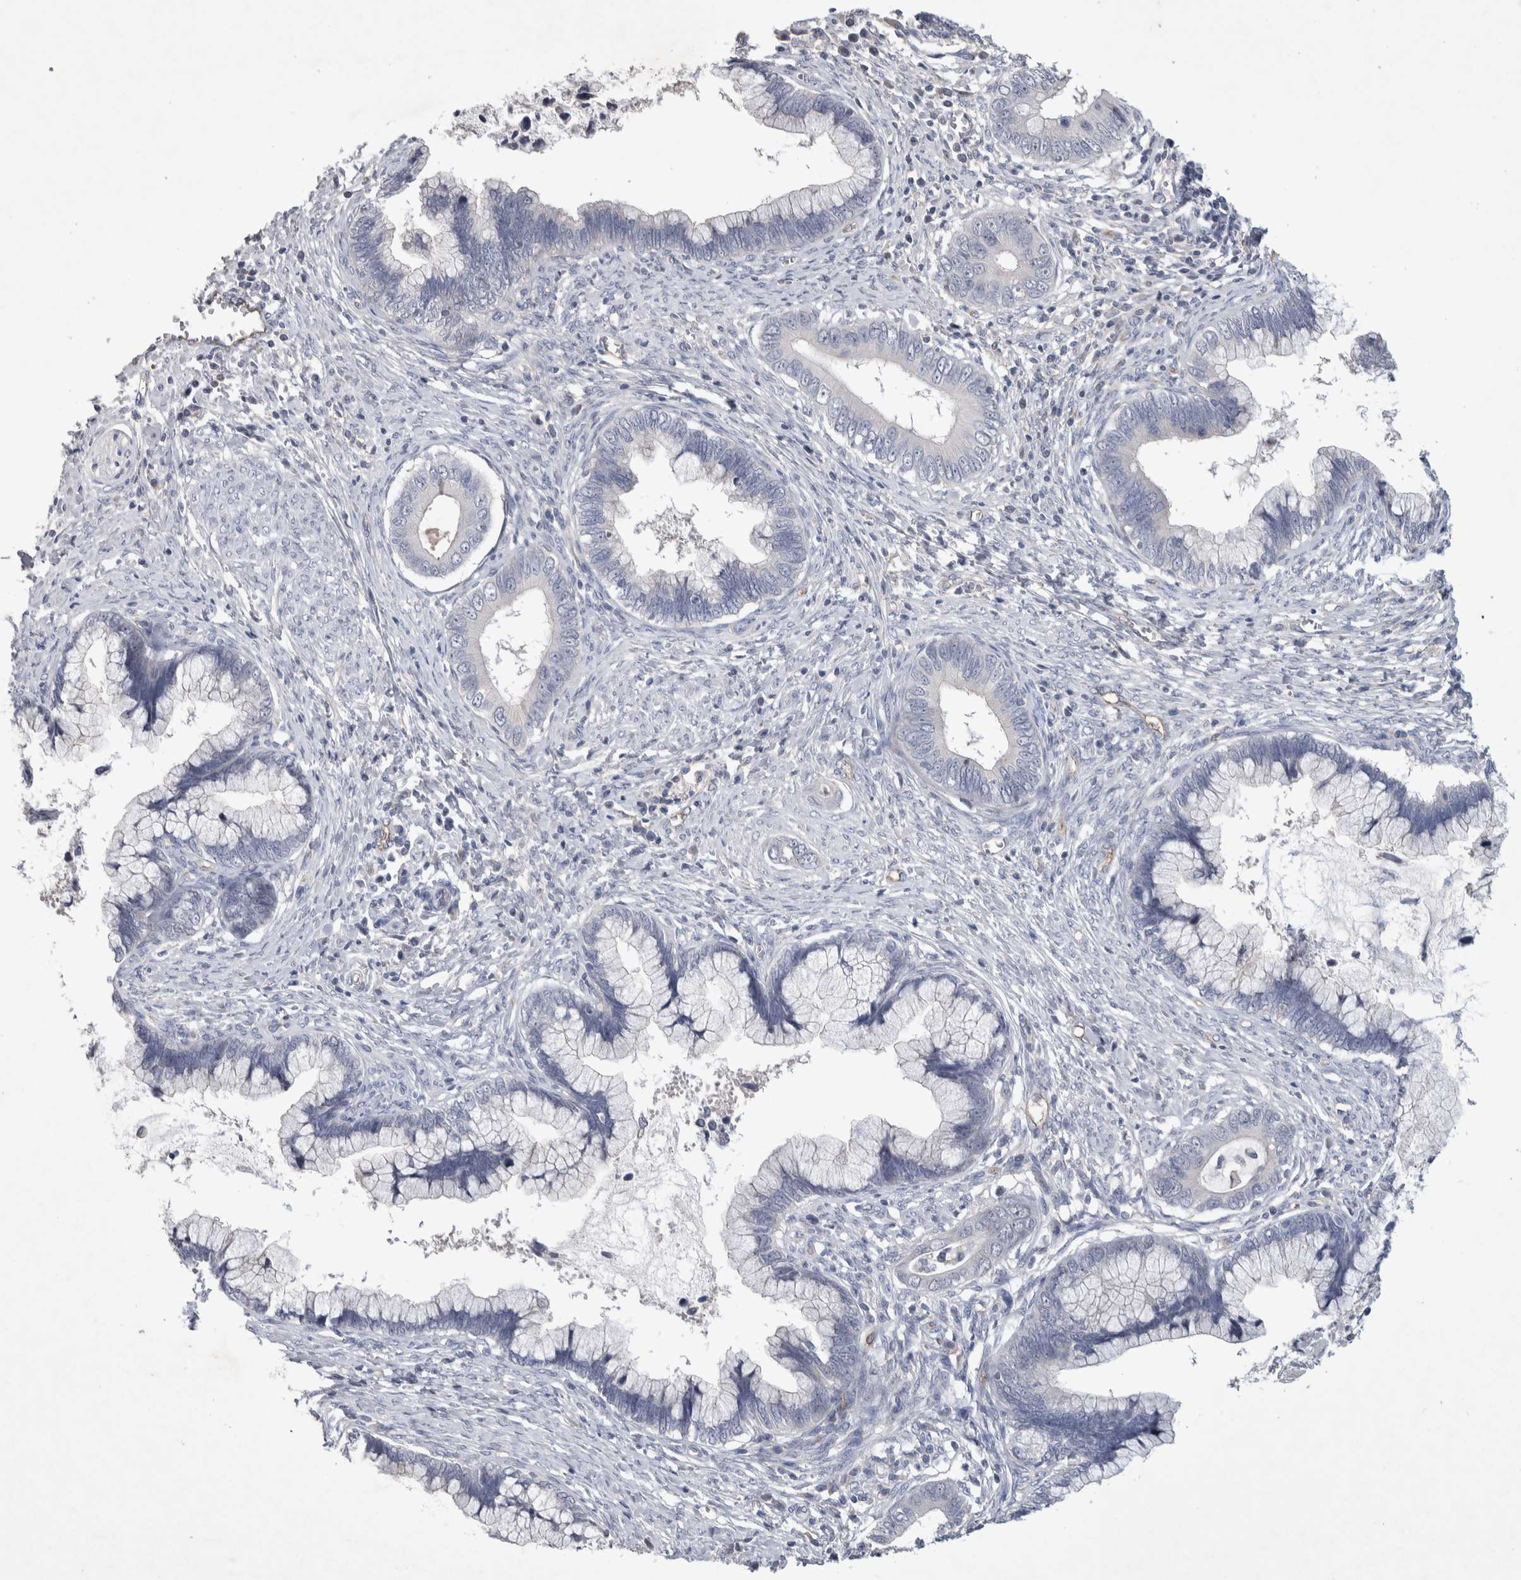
{"staining": {"intensity": "negative", "quantity": "none", "location": "none"}, "tissue": "cervical cancer", "cell_type": "Tumor cells", "image_type": "cancer", "snomed": [{"axis": "morphology", "description": "Adenocarcinoma, NOS"}, {"axis": "topography", "description": "Cervix"}], "caption": "High power microscopy histopathology image of an IHC micrograph of cervical adenocarcinoma, revealing no significant expression in tumor cells.", "gene": "CEP131", "patient": {"sex": "female", "age": 44}}